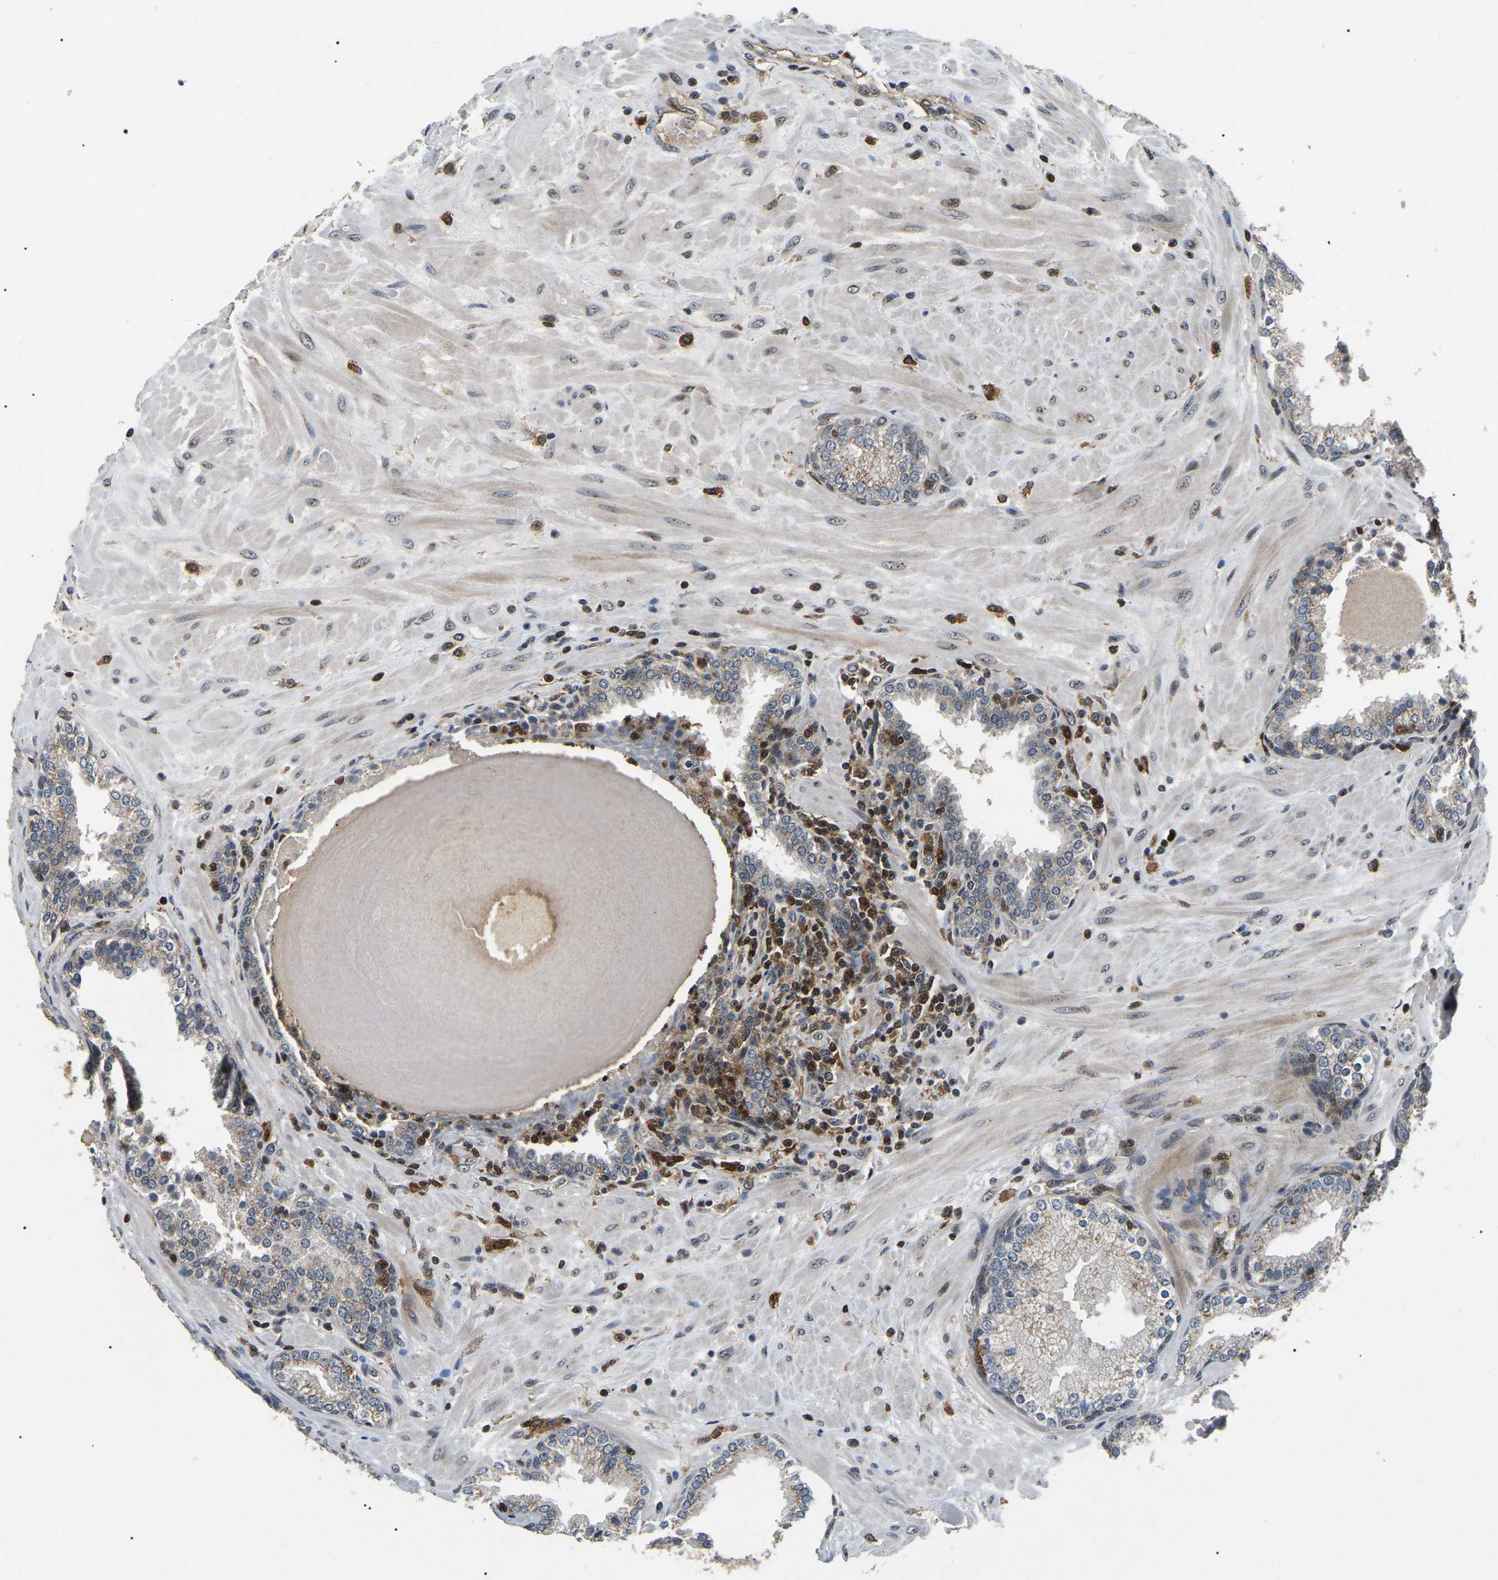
{"staining": {"intensity": "moderate", "quantity": "25%-75%", "location": "cytoplasmic/membranous"}, "tissue": "prostate", "cell_type": "Glandular cells", "image_type": "normal", "snomed": [{"axis": "morphology", "description": "Normal tissue, NOS"}, {"axis": "topography", "description": "Prostate"}], "caption": "Glandular cells exhibit medium levels of moderate cytoplasmic/membranous expression in approximately 25%-75% of cells in unremarkable human prostate.", "gene": "RBM28", "patient": {"sex": "male", "age": 51}}